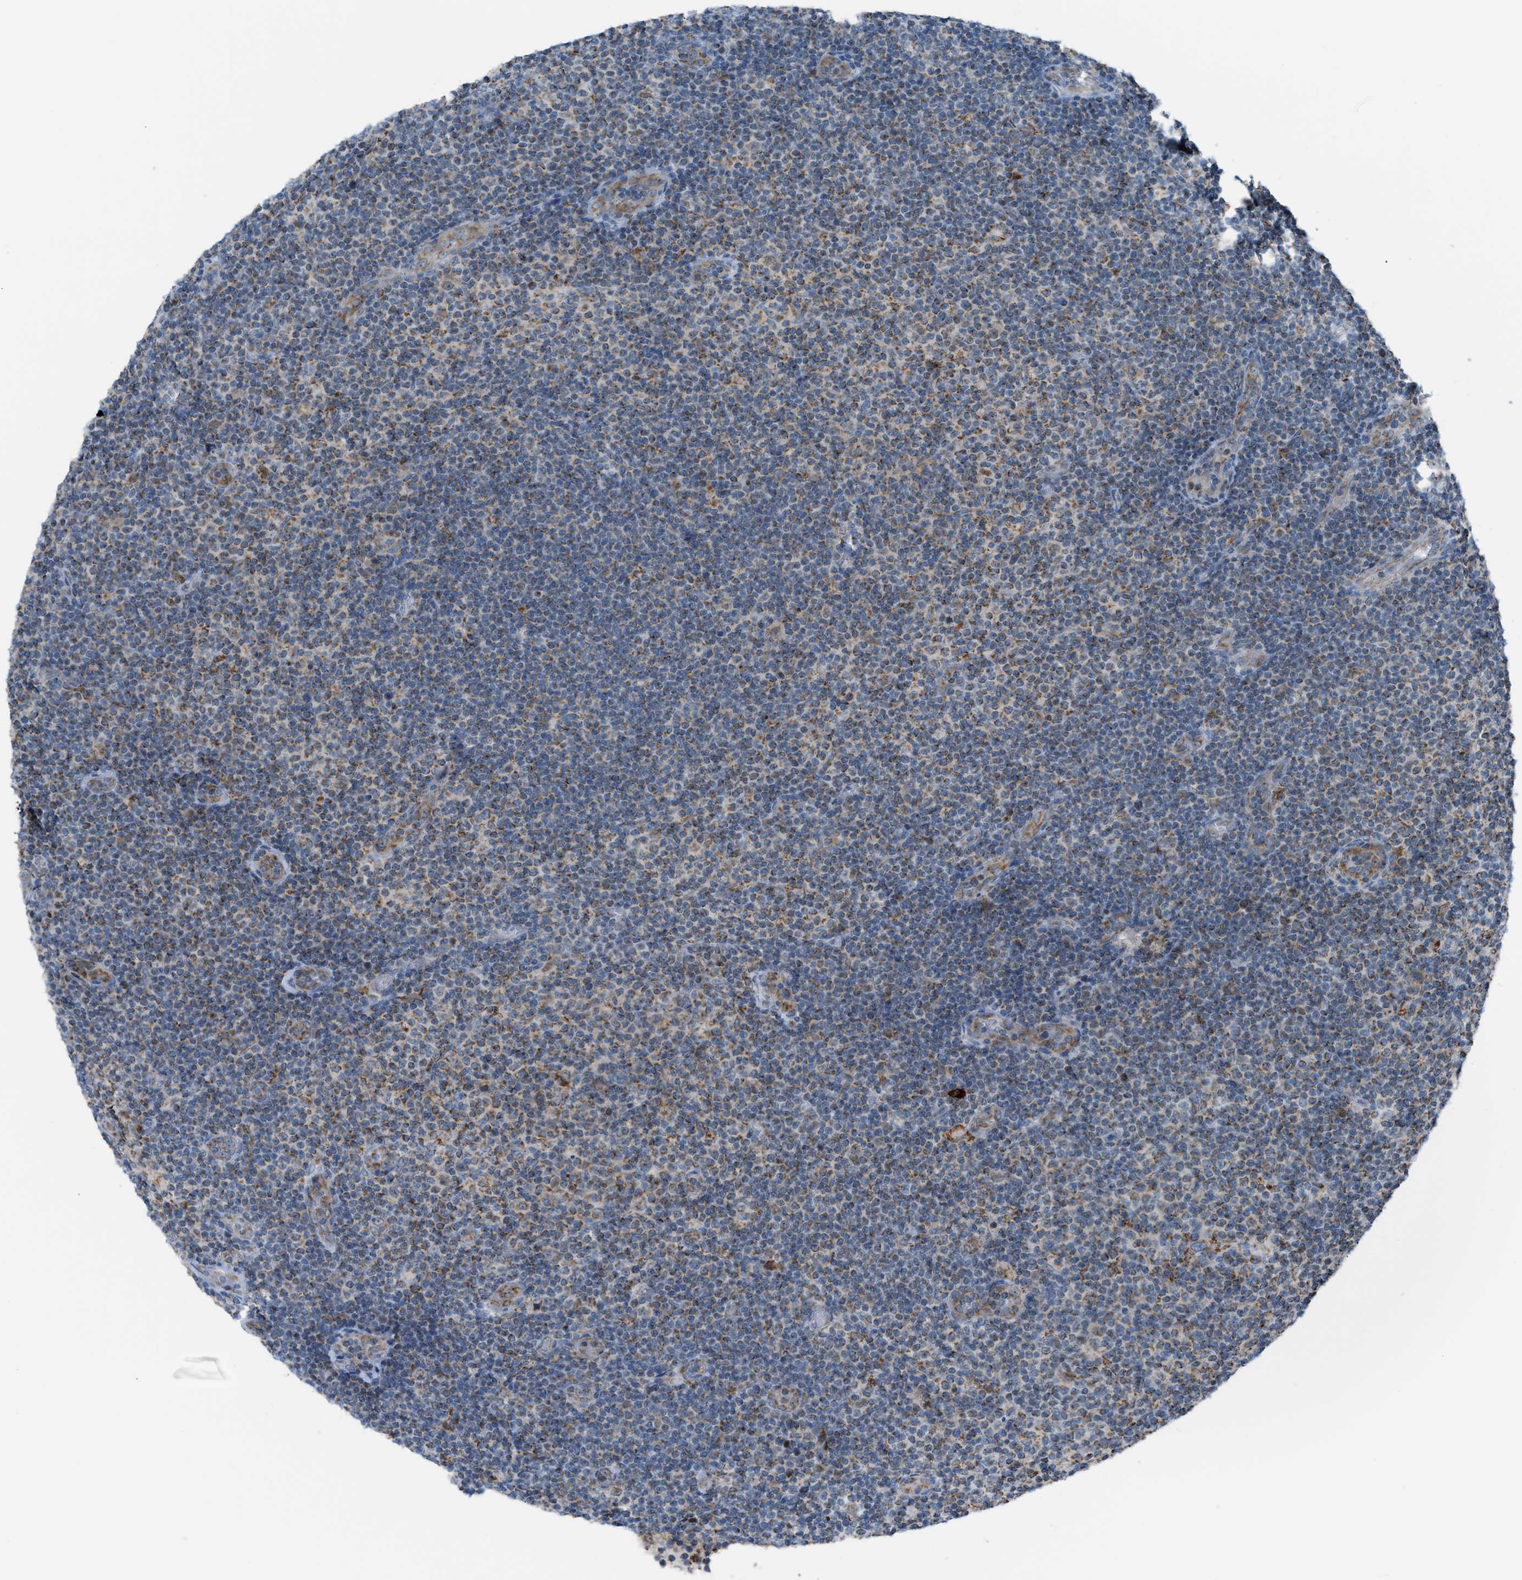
{"staining": {"intensity": "weak", "quantity": "25%-75%", "location": "cytoplasmic/membranous"}, "tissue": "lymphoma", "cell_type": "Tumor cells", "image_type": "cancer", "snomed": [{"axis": "morphology", "description": "Malignant lymphoma, non-Hodgkin's type, Low grade"}, {"axis": "topography", "description": "Lymph node"}], "caption": "A brown stain highlights weak cytoplasmic/membranous positivity of a protein in low-grade malignant lymphoma, non-Hodgkin's type tumor cells. The staining was performed using DAB (3,3'-diaminobenzidine) to visualize the protein expression in brown, while the nuclei were stained in blue with hematoxylin (Magnification: 20x).", "gene": "SRM", "patient": {"sex": "male", "age": 83}}